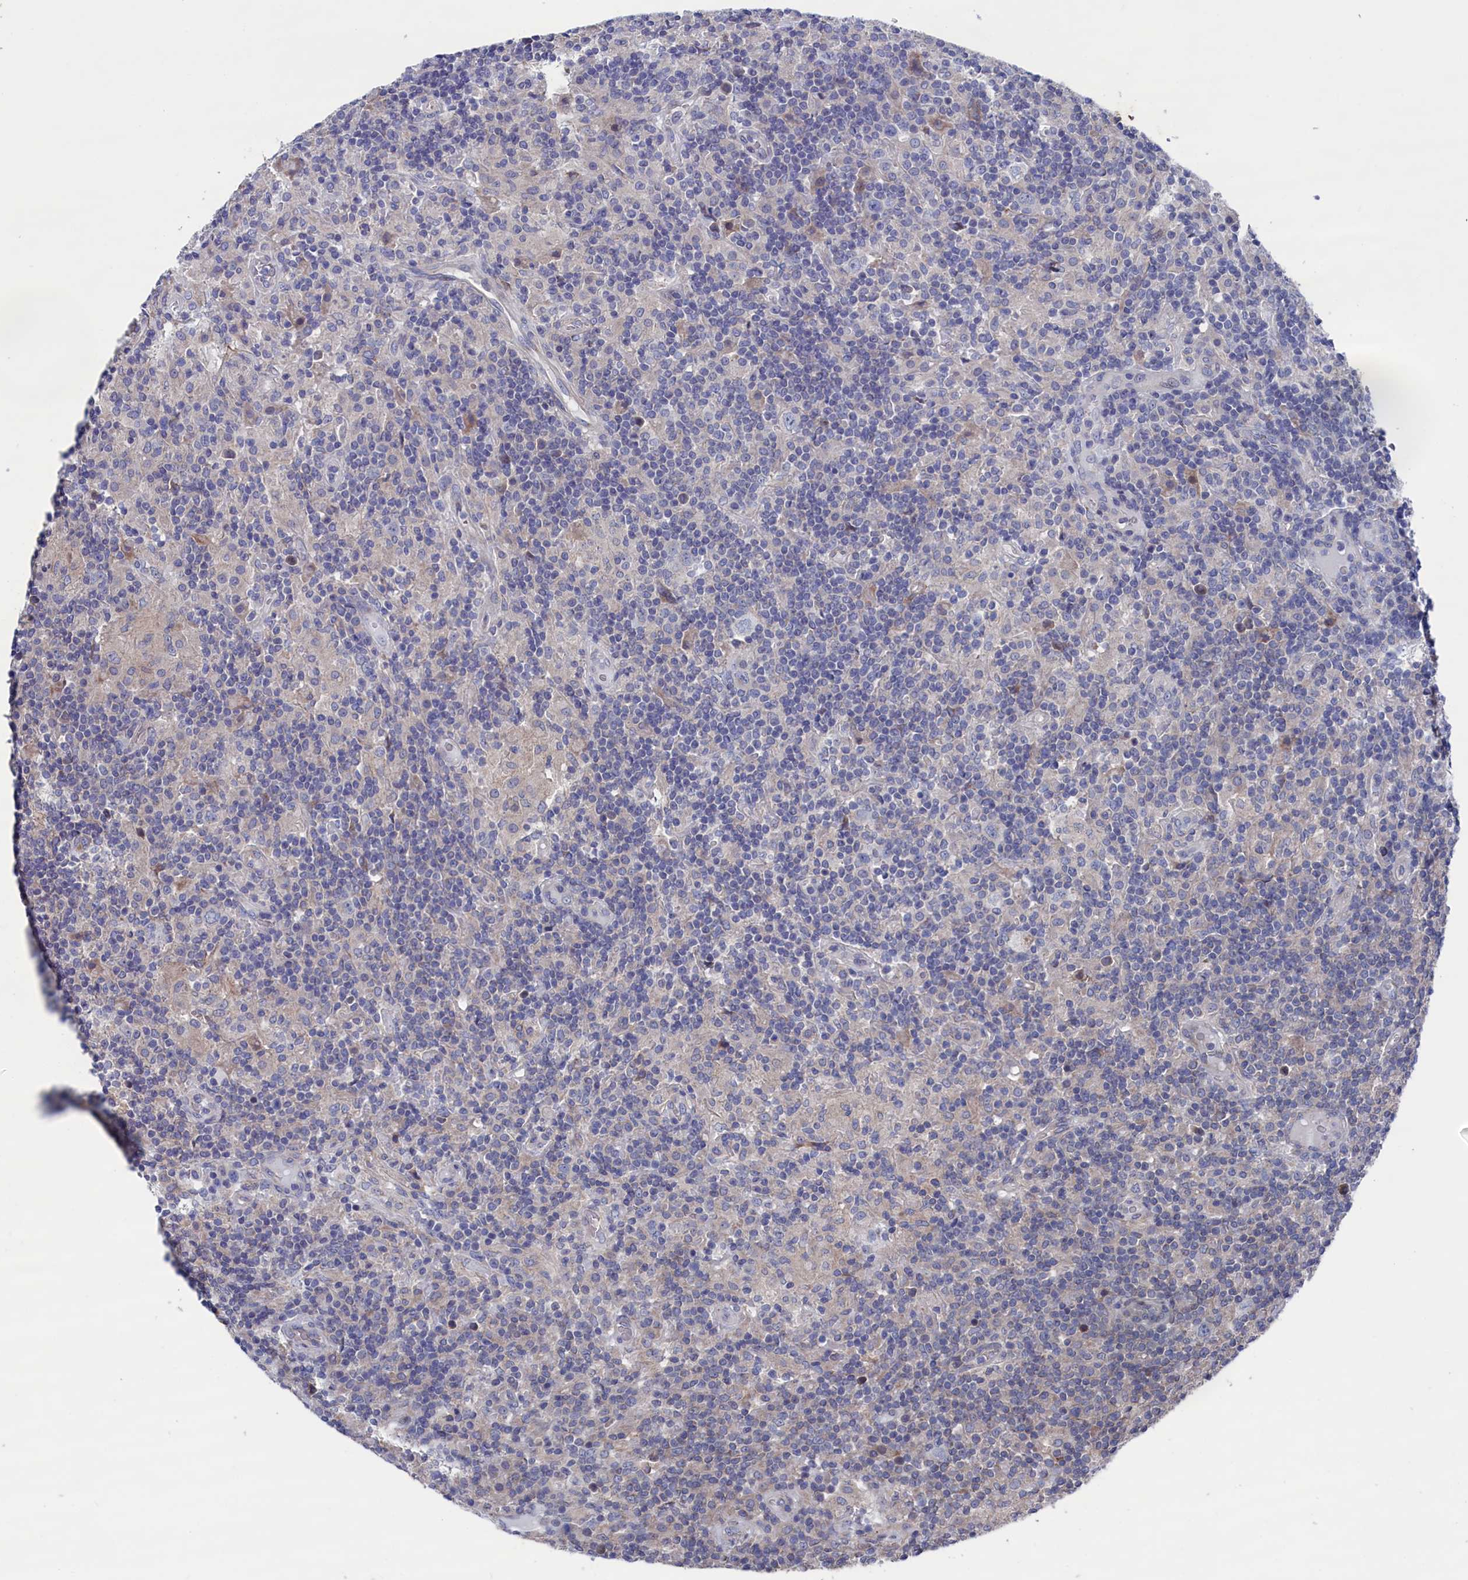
{"staining": {"intensity": "negative", "quantity": "none", "location": "none"}, "tissue": "lymphoma", "cell_type": "Tumor cells", "image_type": "cancer", "snomed": [{"axis": "morphology", "description": "Hodgkin's disease, NOS"}, {"axis": "topography", "description": "Lymph node"}], "caption": "The histopathology image demonstrates no staining of tumor cells in lymphoma.", "gene": "SPATA13", "patient": {"sex": "male", "age": 70}}